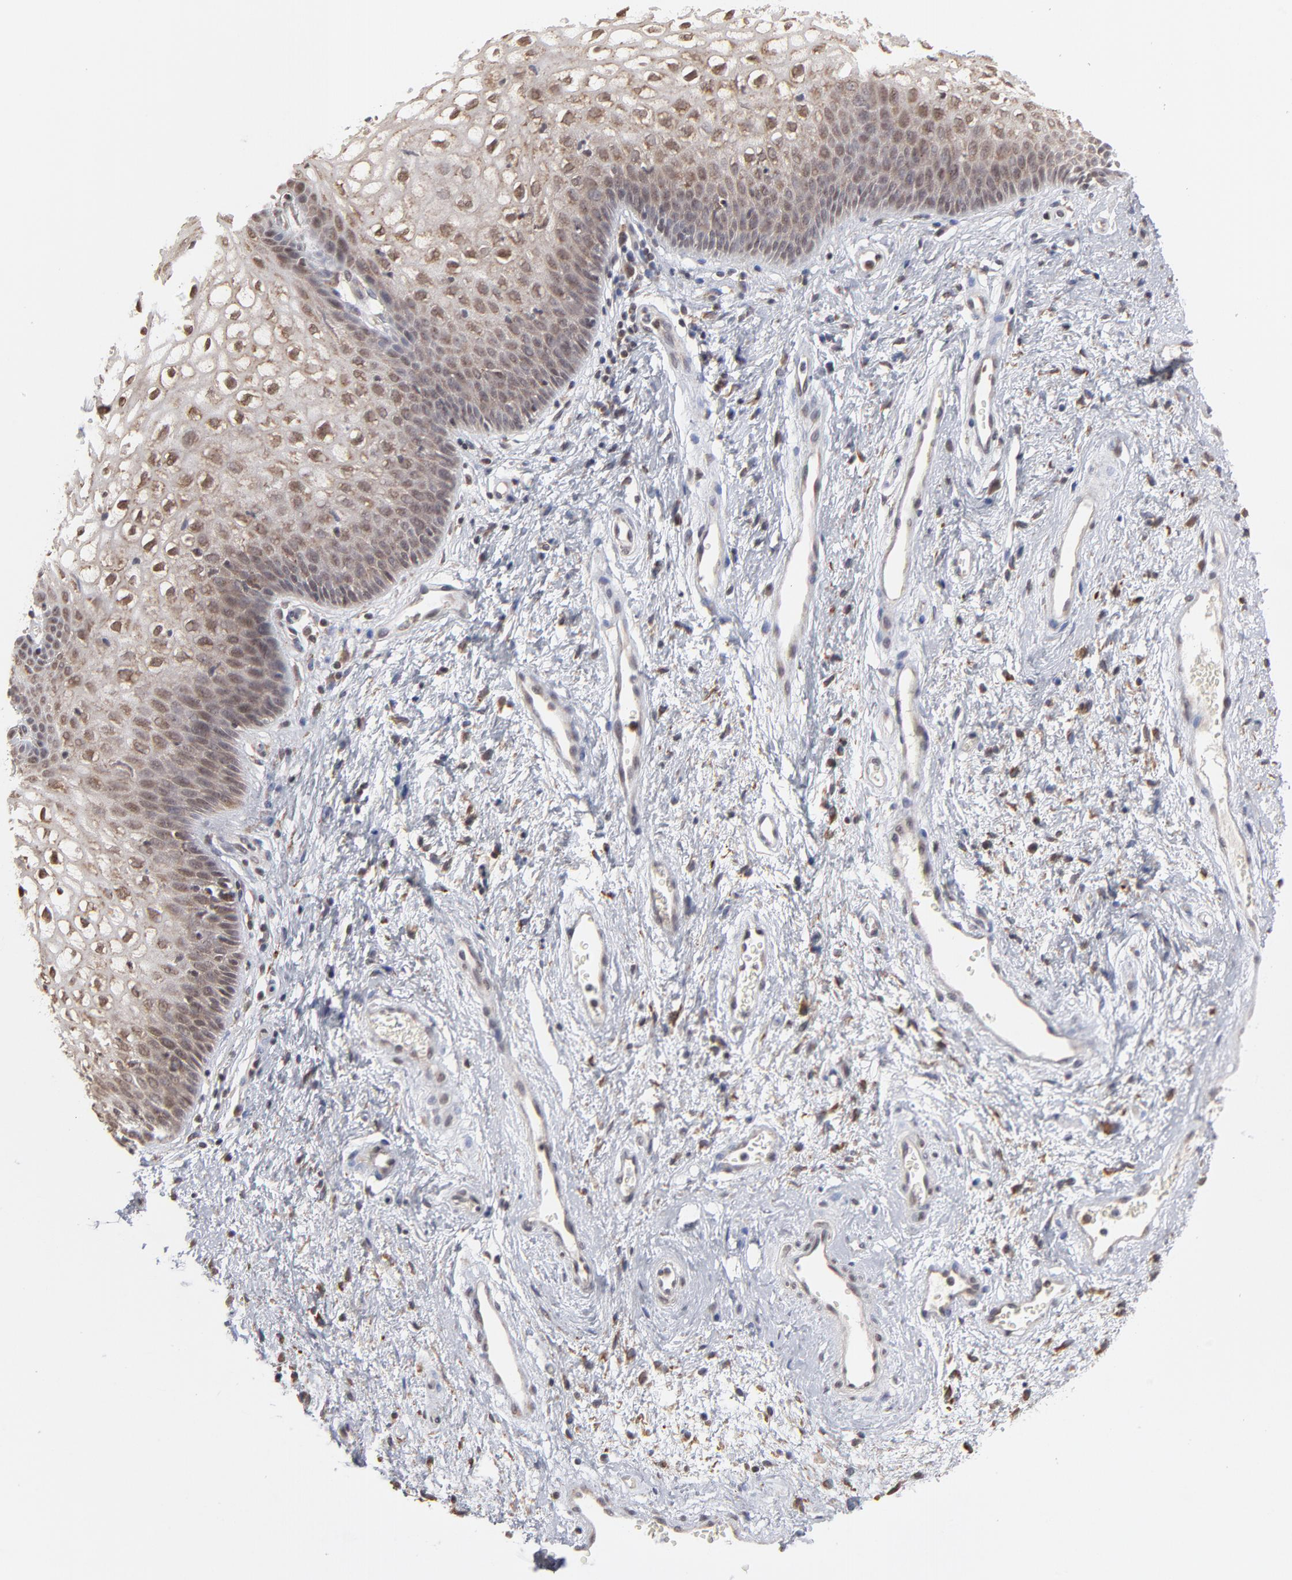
{"staining": {"intensity": "moderate", "quantity": ">75%", "location": "nuclear"}, "tissue": "vagina", "cell_type": "Squamous epithelial cells", "image_type": "normal", "snomed": [{"axis": "morphology", "description": "Normal tissue, NOS"}, {"axis": "topography", "description": "Vagina"}], "caption": "Immunohistochemistry (IHC) staining of normal vagina, which displays medium levels of moderate nuclear positivity in about >75% of squamous epithelial cells indicating moderate nuclear protein positivity. The staining was performed using DAB (brown) for protein detection and nuclei were counterstained in hematoxylin (blue).", "gene": "ARIH1", "patient": {"sex": "female", "age": 34}}